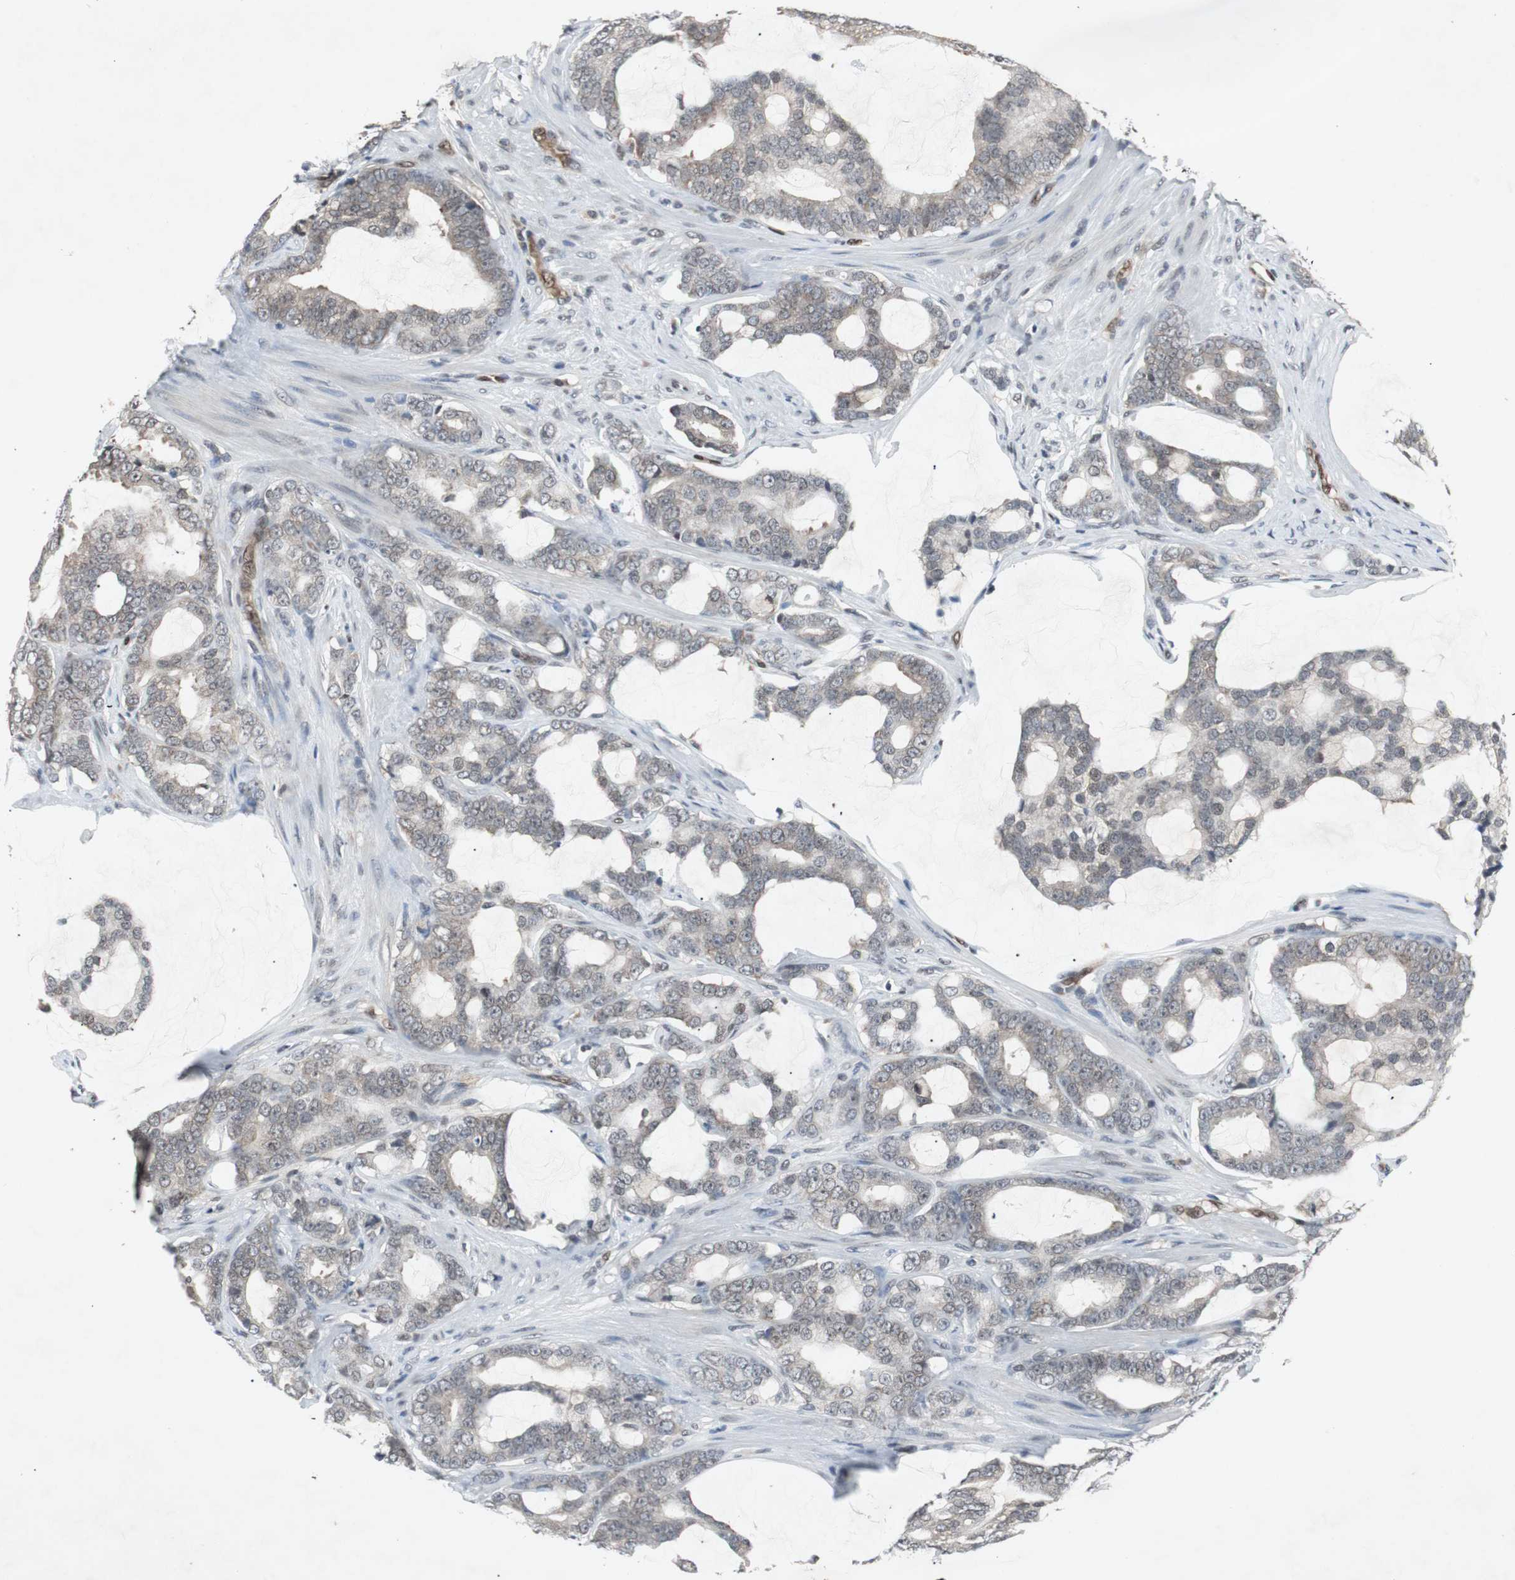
{"staining": {"intensity": "weak", "quantity": "25%-75%", "location": "cytoplasmic/membranous"}, "tissue": "prostate cancer", "cell_type": "Tumor cells", "image_type": "cancer", "snomed": [{"axis": "morphology", "description": "Adenocarcinoma, Low grade"}, {"axis": "topography", "description": "Prostate"}], "caption": "Human prostate cancer (adenocarcinoma (low-grade)) stained with a protein marker displays weak staining in tumor cells.", "gene": "SMAD1", "patient": {"sex": "male", "age": 58}}